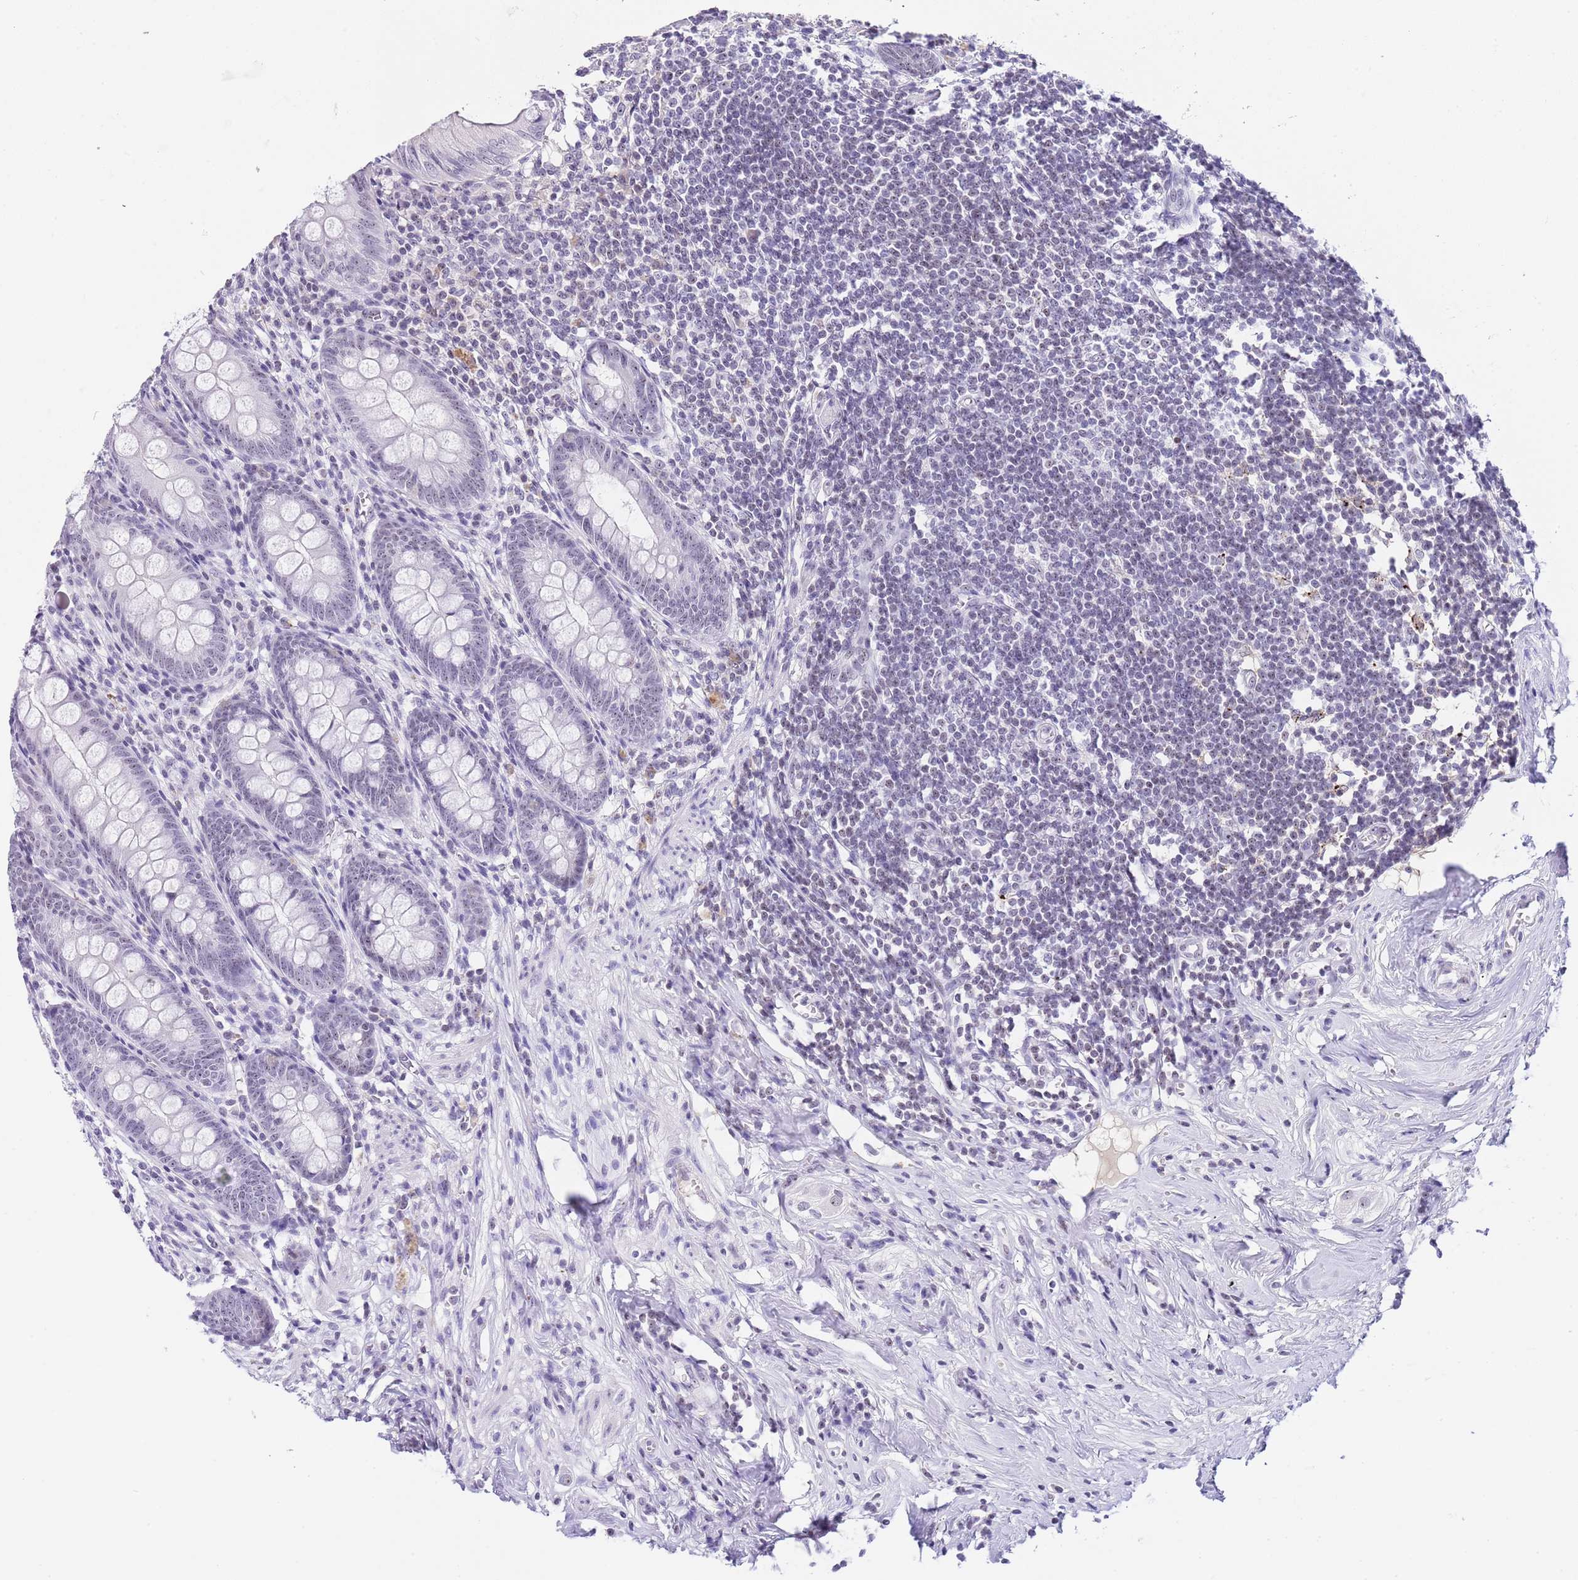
{"staining": {"intensity": "negative", "quantity": "none", "location": "none"}, "tissue": "appendix", "cell_type": "Glandular cells", "image_type": "normal", "snomed": [{"axis": "morphology", "description": "Normal tissue, NOS"}, {"axis": "topography", "description": "Appendix"}], "caption": "This histopathology image is of benign appendix stained with immunohistochemistry (IHC) to label a protein in brown with the nuclei are counter-stained blue. There is no positivity in glandular cells. (DAB (3,3'-diaminobenzidine) immunohistochemistry visualized using brightfield microscopy, high magnification).", "gene": "NOP56", "patient": {"sex": "female", "age": 51}}